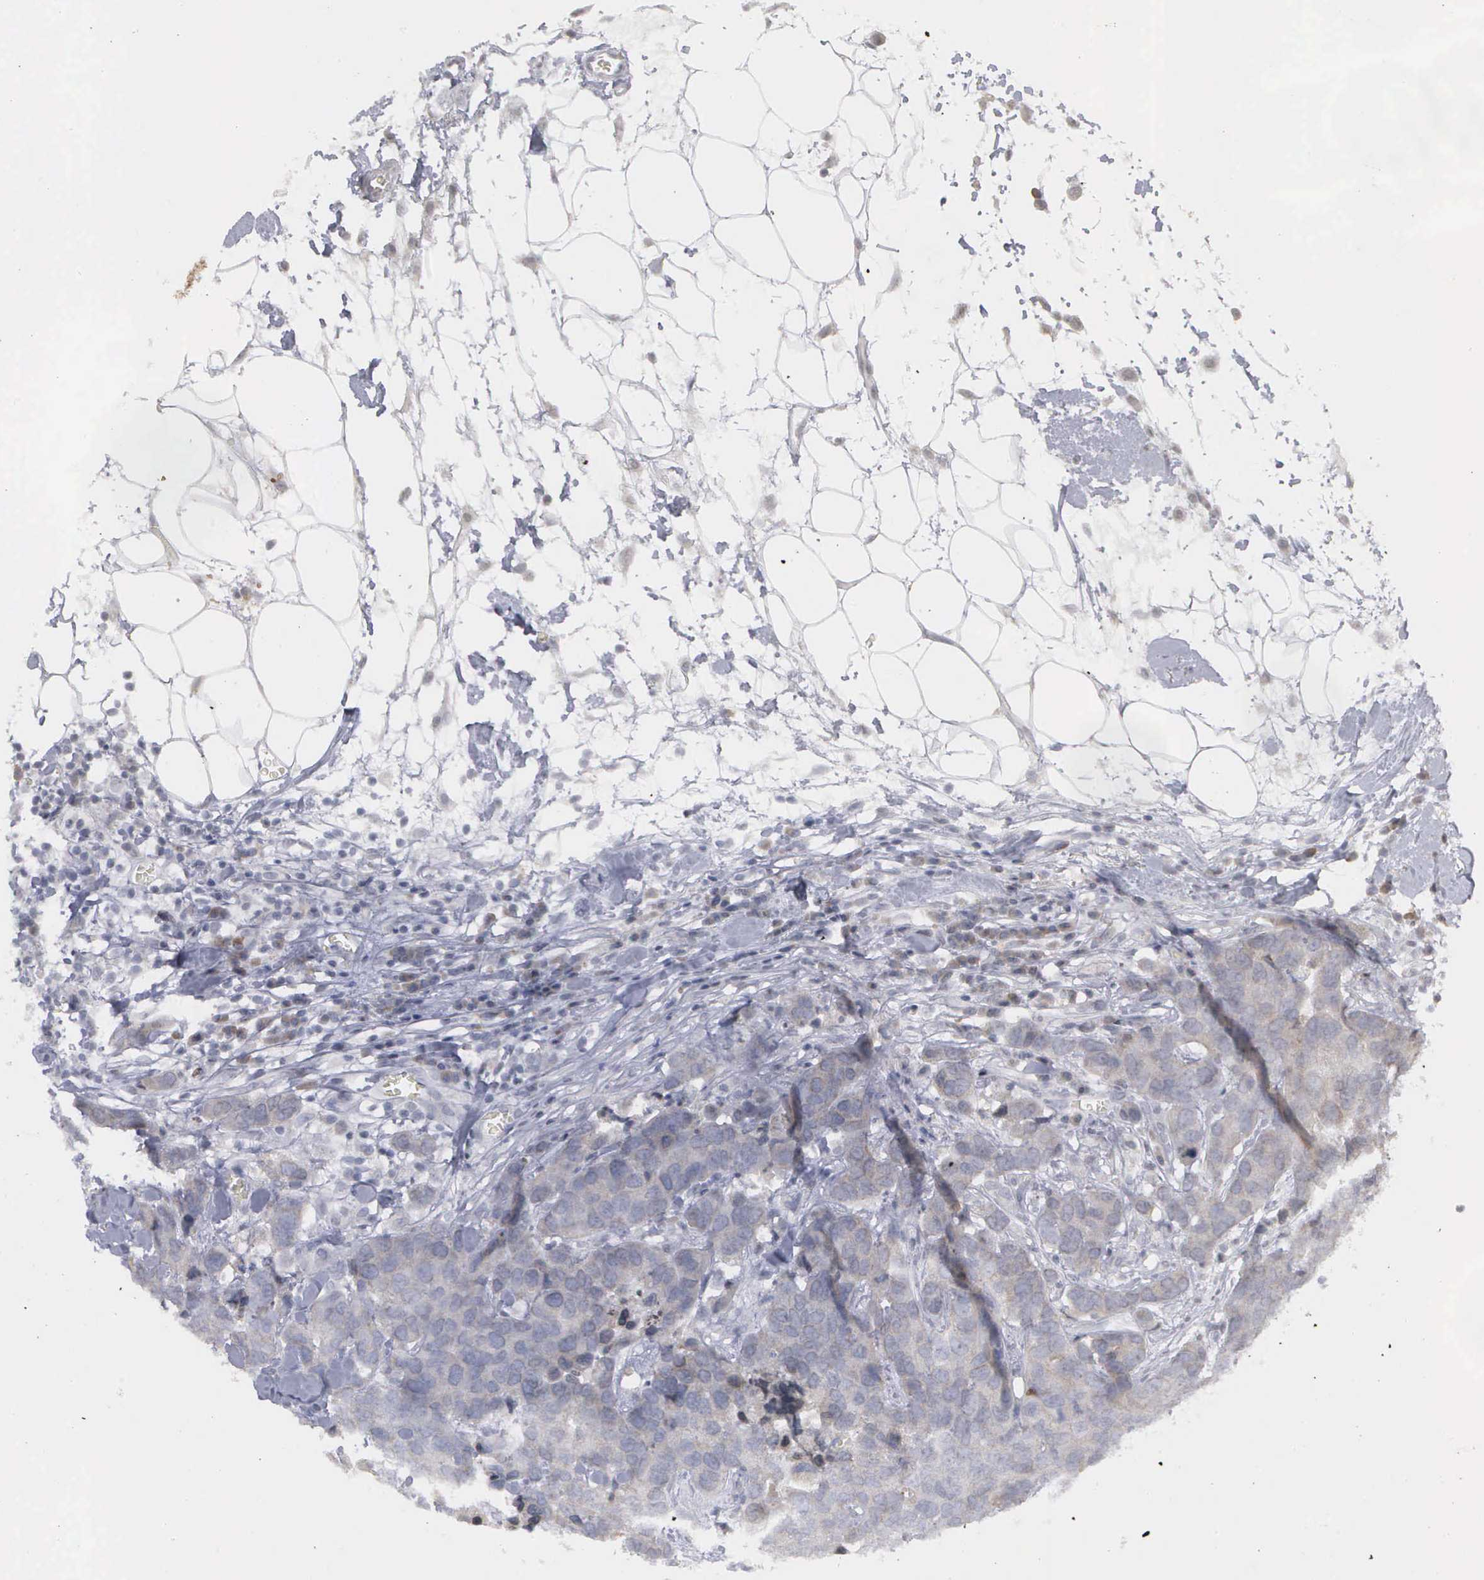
{"staining": {"intensity": "negative", "quantity": "none", "location": "none"}, "tissue": "breast cancer", "cell_type": "Tumor cells", "image_type": "cancer", "snomed": [{"axis": "morphology", "description": "Duct carcinoma"}, {"axis": "topography", "description": "Breast"}], "caption": "An image of human intraductal carcinoma (breast) is negative for staining in tumor cells. (DAB (3,3'-diaminobenzidine) immunohistochemistry with hematoxylin counter stain).", "gene": "WDR89", "patient": {"sex": "female", "age": 91}}